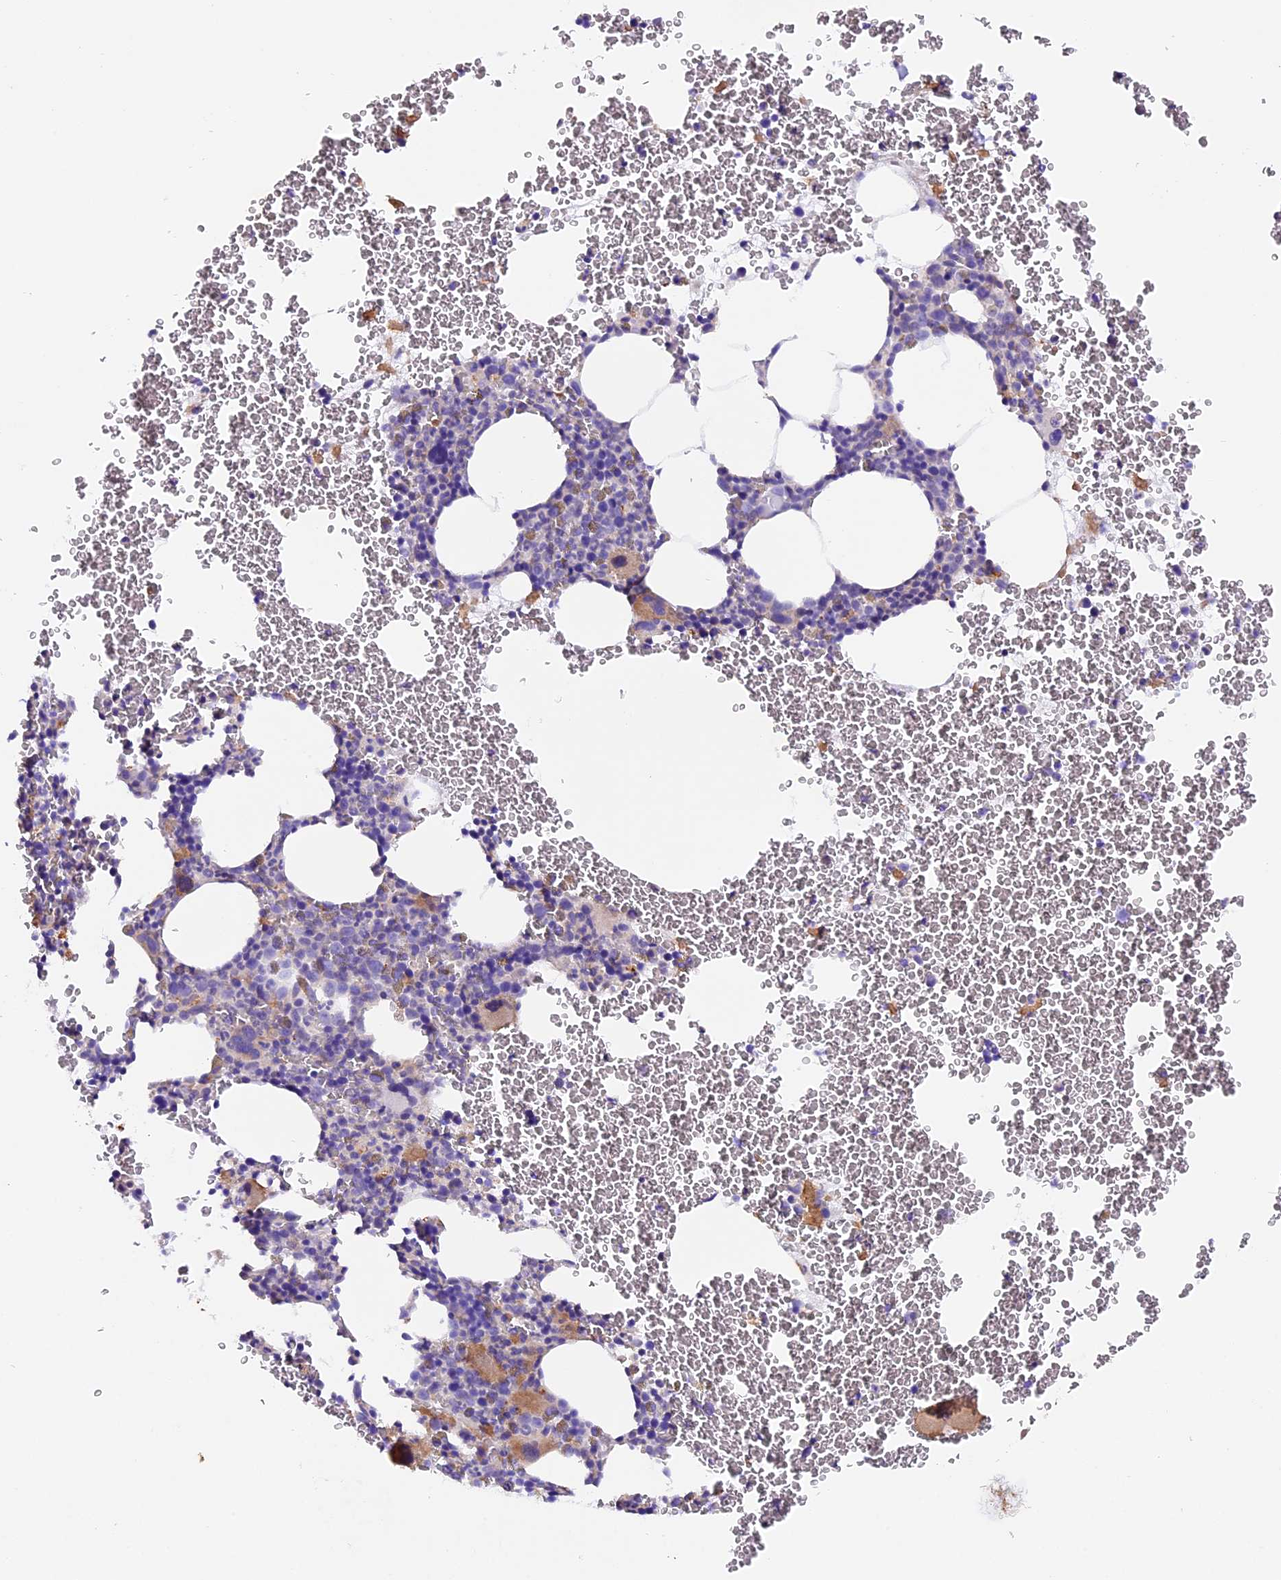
{"staining": {"intensity": "moderate", "quantity": "<25%", "location": "cytoplasmic/membranous"}, "tissue": "bone marrow", "cell_type": "Hematopoietic cells", "image_type": "normal", "snomed": [{"axis": "morphology", "description": "Normal tissue, NOS"}, {"axis": "topography", "description": "Bone marrow"}], "caption": "Immunohistochemistry (DAB) staining of normal bone marrow reveals moderate cytoplasmic/membranous protein staining in approximately <25% of hematopoietic cells. (brown staining indicates protein expression, while blue staining denotes nuclei).", "gene": "NCK2", "patient": {"sex": "male", "age": 75}}